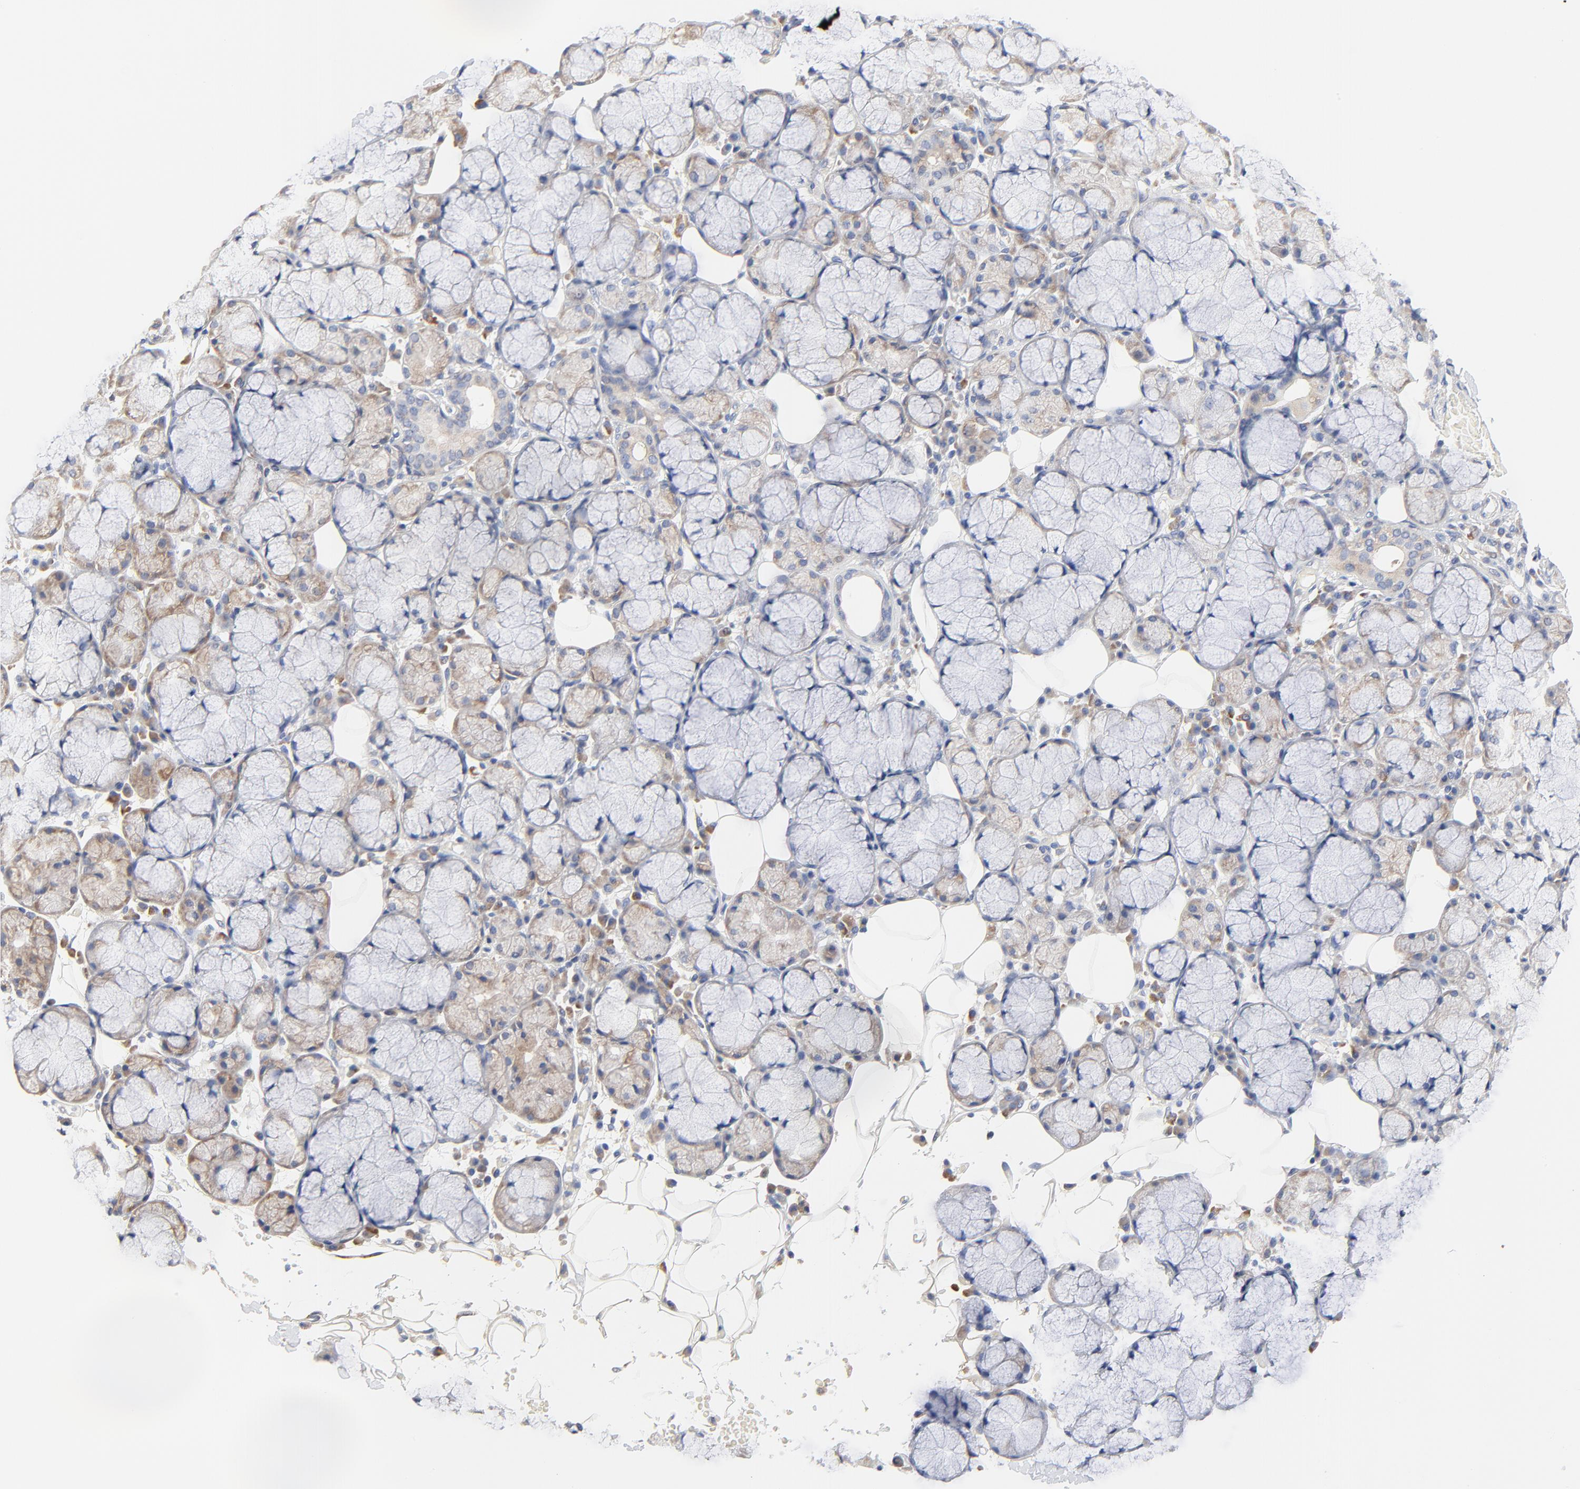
{"staining": {"intensity": "moderate", "quantity": "25%-75%", "location": "cytoplasmic/membranous"}, "tissue": "salivary gland", "cell_type": "Glandular cells", "image_type": "normal", "snomed": [{"axis": "morphology", "description": "Normal tissue, NOS"}, {"axis": "topography", "description": "Skeletal muscle"}, {"axis": "topography", "description": "Oral tissue"}, {"axis": "topography", "description": "Salivary gland"}, {"axis": "topography", "description": "Peripheral nerve tissue"}], "caption": "Glandular cells reveal medium levels of moderate cytoplasmic/membranous staining in about 25%-75% of cells in normal salivary gland. The staining was performed using DAB (3,3'-diaminobenzidine) to visualize the protein expression in brown, while the nuclei were stained in blue with hematoxylin (Magnification: 20x).", "gene": "VAV2", "patient": {"sex": "male", "age": 54}}